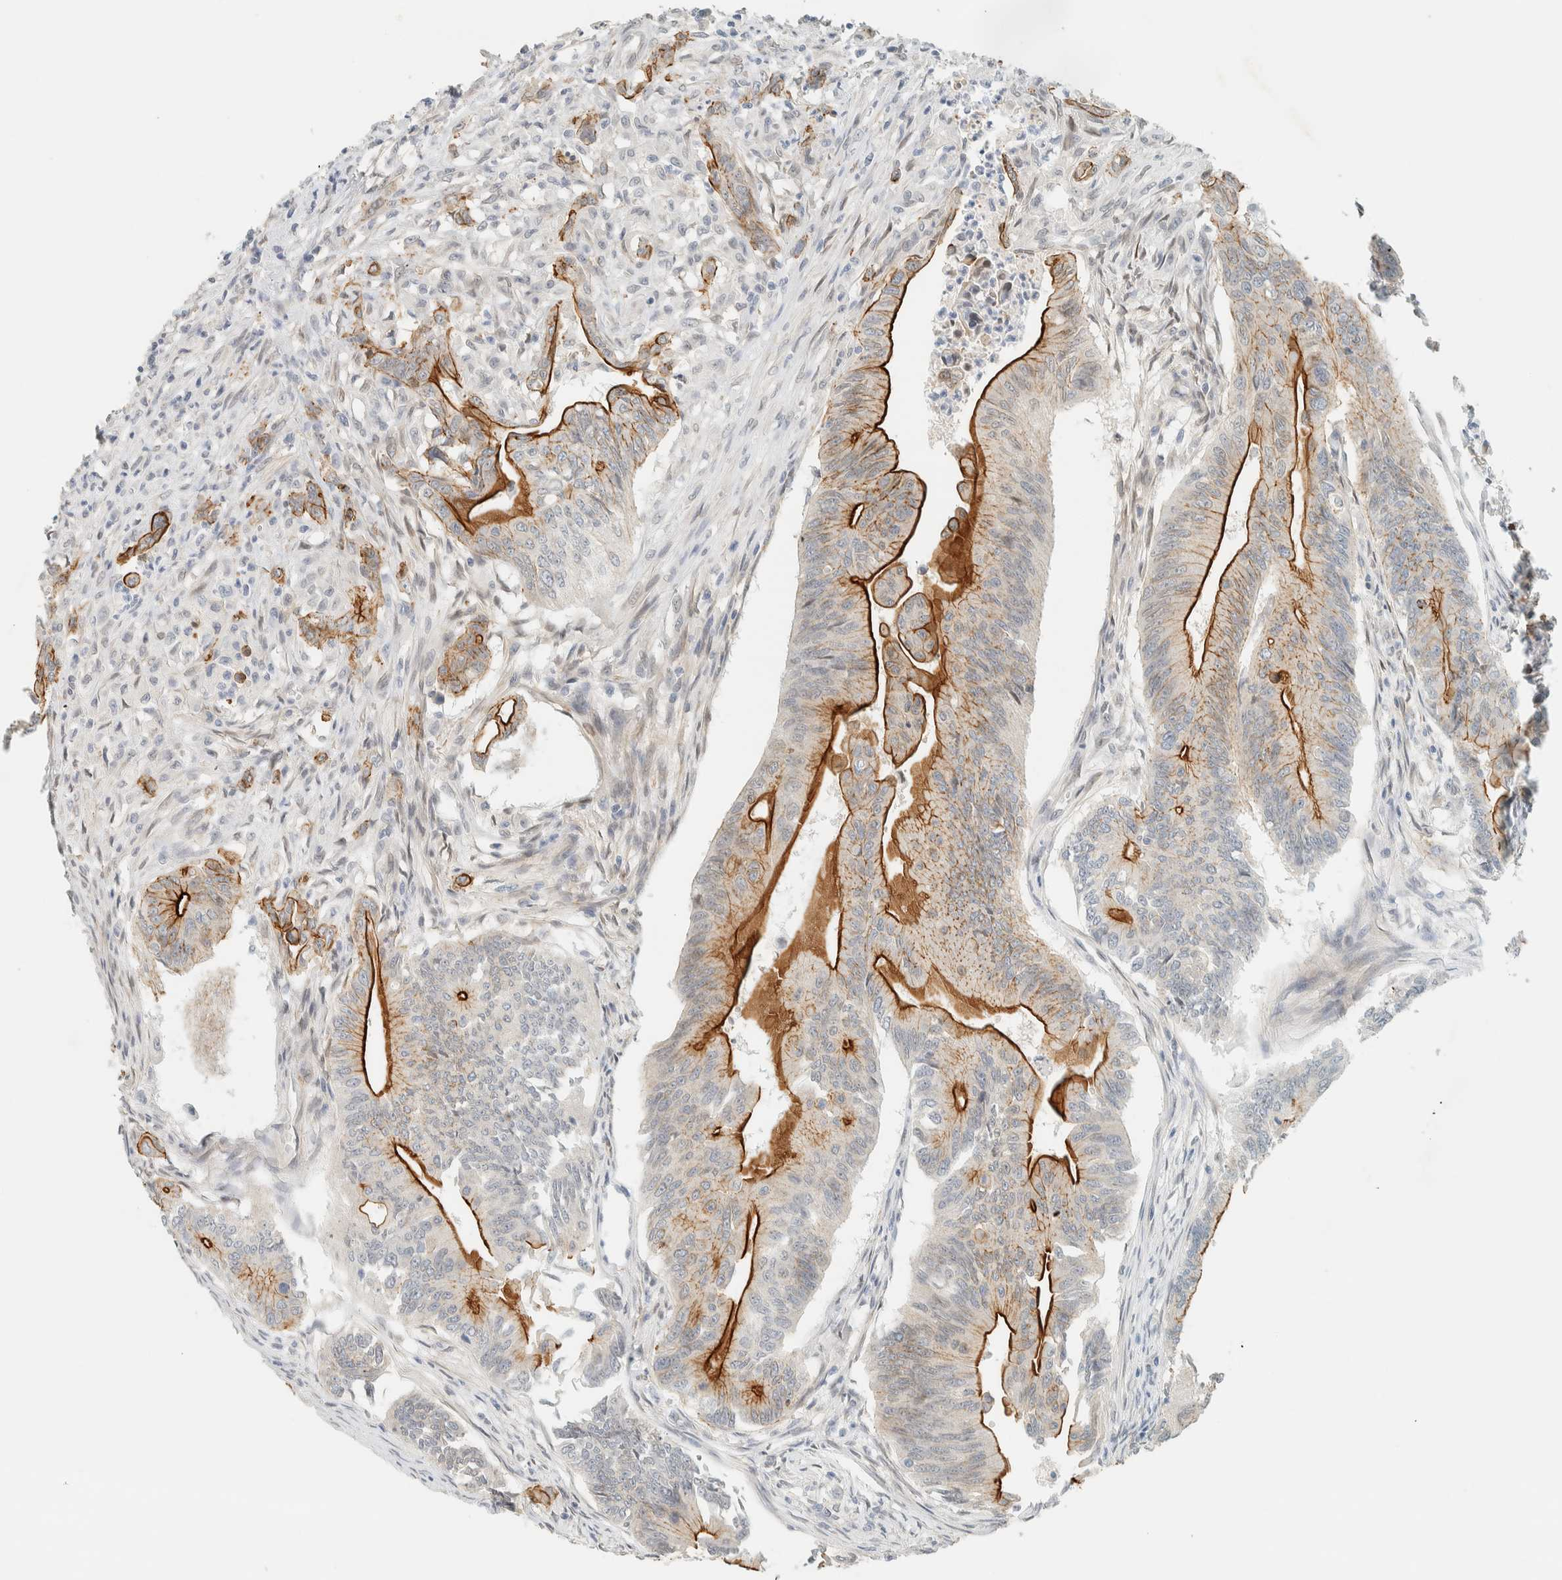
{"staining": {"intensity": "strong", "quantity": "<25%", "location": "cytoplasmic/membranous"}, "tissue": "colorectal cancer", "cell_type": "Tumor cells", "image_type": "cancer", "snomed": [{"axis": "morphology", "description": "Adenoma, NOS"}, {"axis": "morphology", "description": "Adenocarcinoma, NOS"}, {"axis": "topography", "description": "Colon"}], "caption": "The image displays a brown stain indicating the presence of a protein in the cytoplasmic/membranous of tumor cells in colorectal cancer (adenocarcinoma).", "gene": "C1QTNF12", "patient": {"sex": "male", "age": 79}}